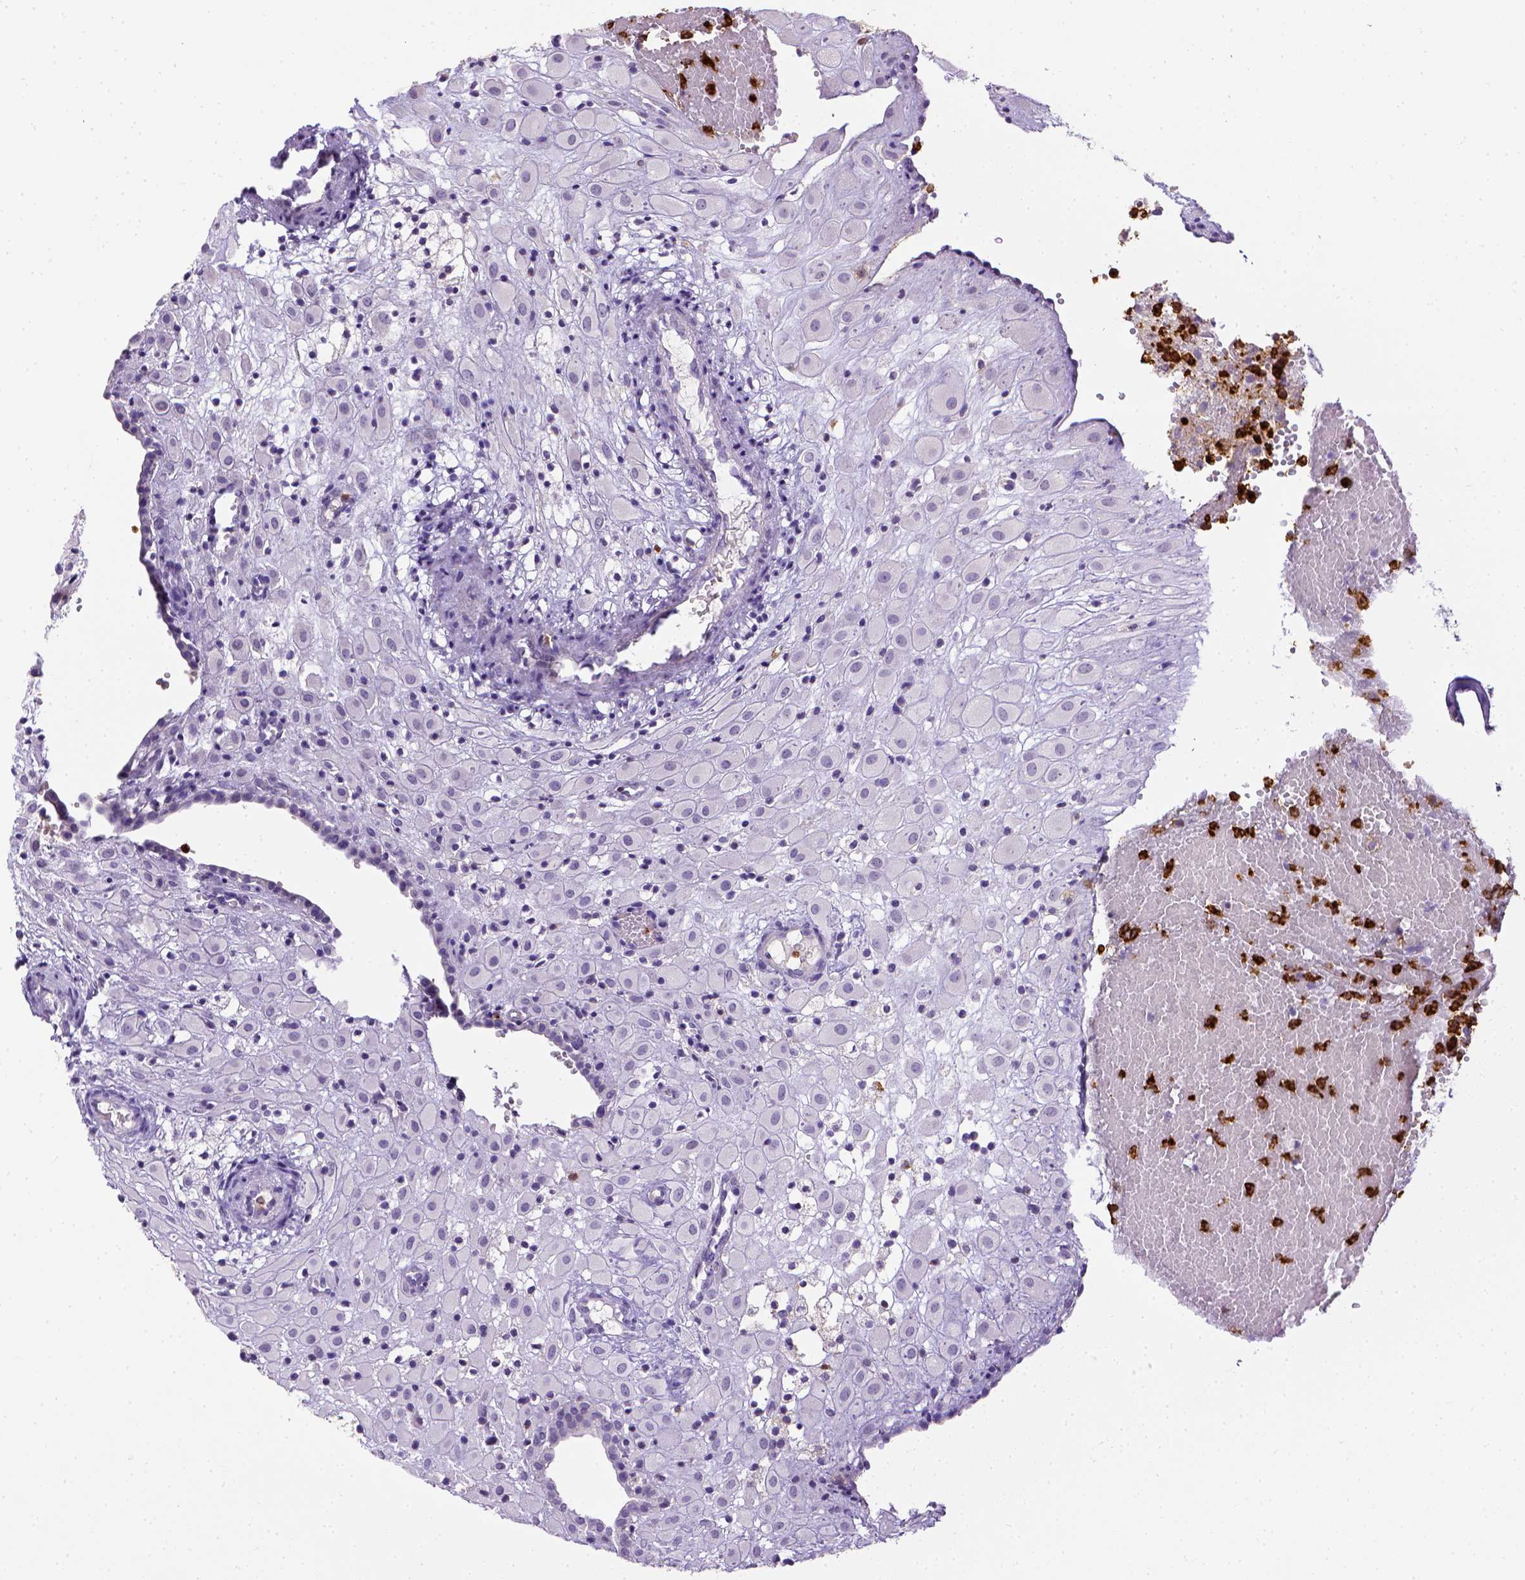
{"staining": {"intensity": "negative", "quantity": "none", "location": "none"}, "tissue": "placenta", "cell_type": "Decidual cells", "image_type": "normal", "snomed": [{"axis": "morphology", "description": "Normal tissue, NOS"}, {"axis": "topography", "description": "Placenta"}], "caption": "Histopathology image shows no protein expression in decidual cells of unremarkable placenta. Nuclei are stained in blue.", "gene": "ITGAM", "patient": {"sex": "female", "age": 24}}